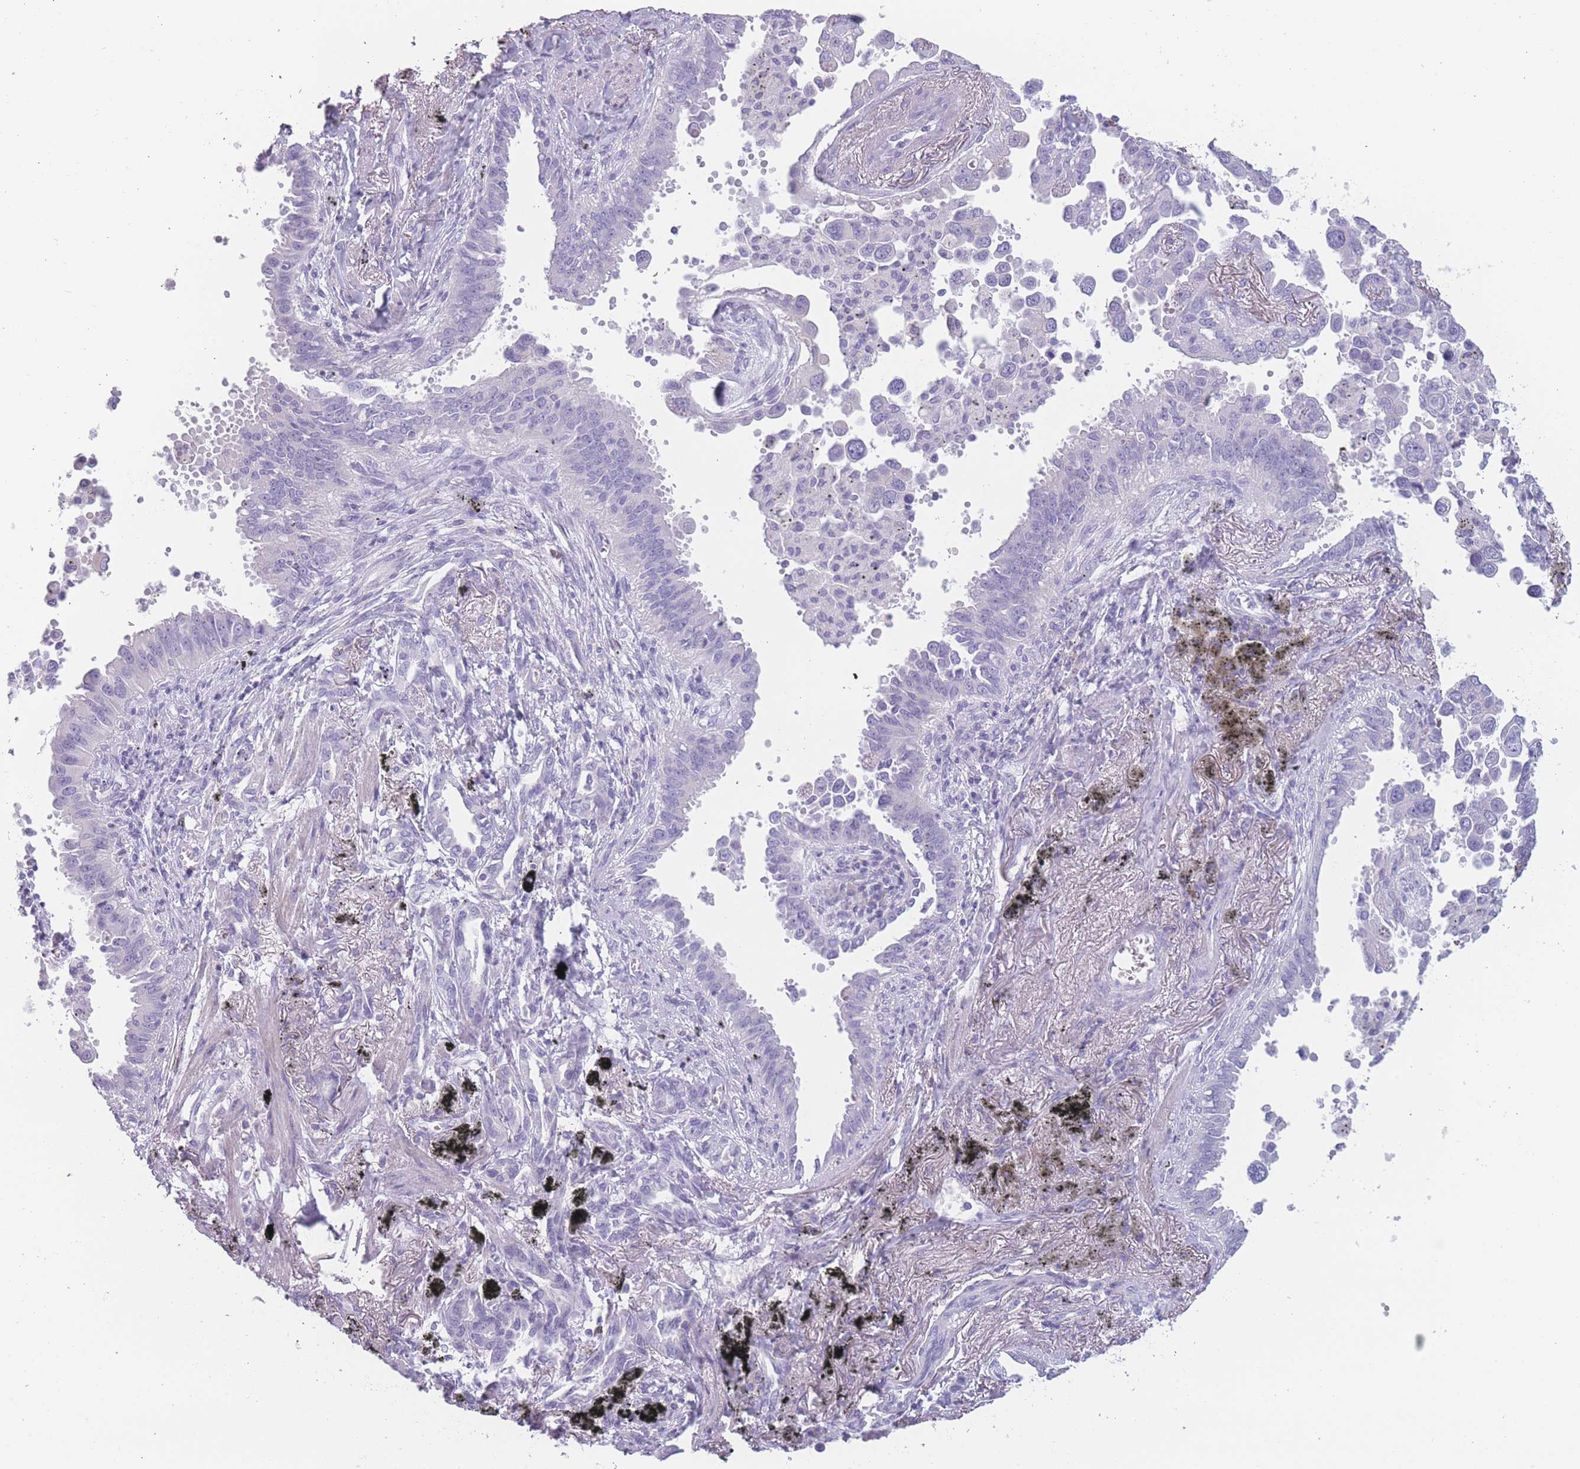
{"staining": {"intensity": "negative", "quantity": "none", "location": "none"}, "tissue": "lung cancer", "cell_type": "Tumor cells", "image_type": "cancer", "snomed": [{"axis": "morphology", "description": "Adenocarcinoma, NOS"}, {"axis": "topography", "description": "Lung"}], "caption": "The IHC image has no significant positivity in tumor cells of lung adenocarcinoma tissue.", "gene": "PPFIA3", "patient": {"sex": "male", "age": 67}}